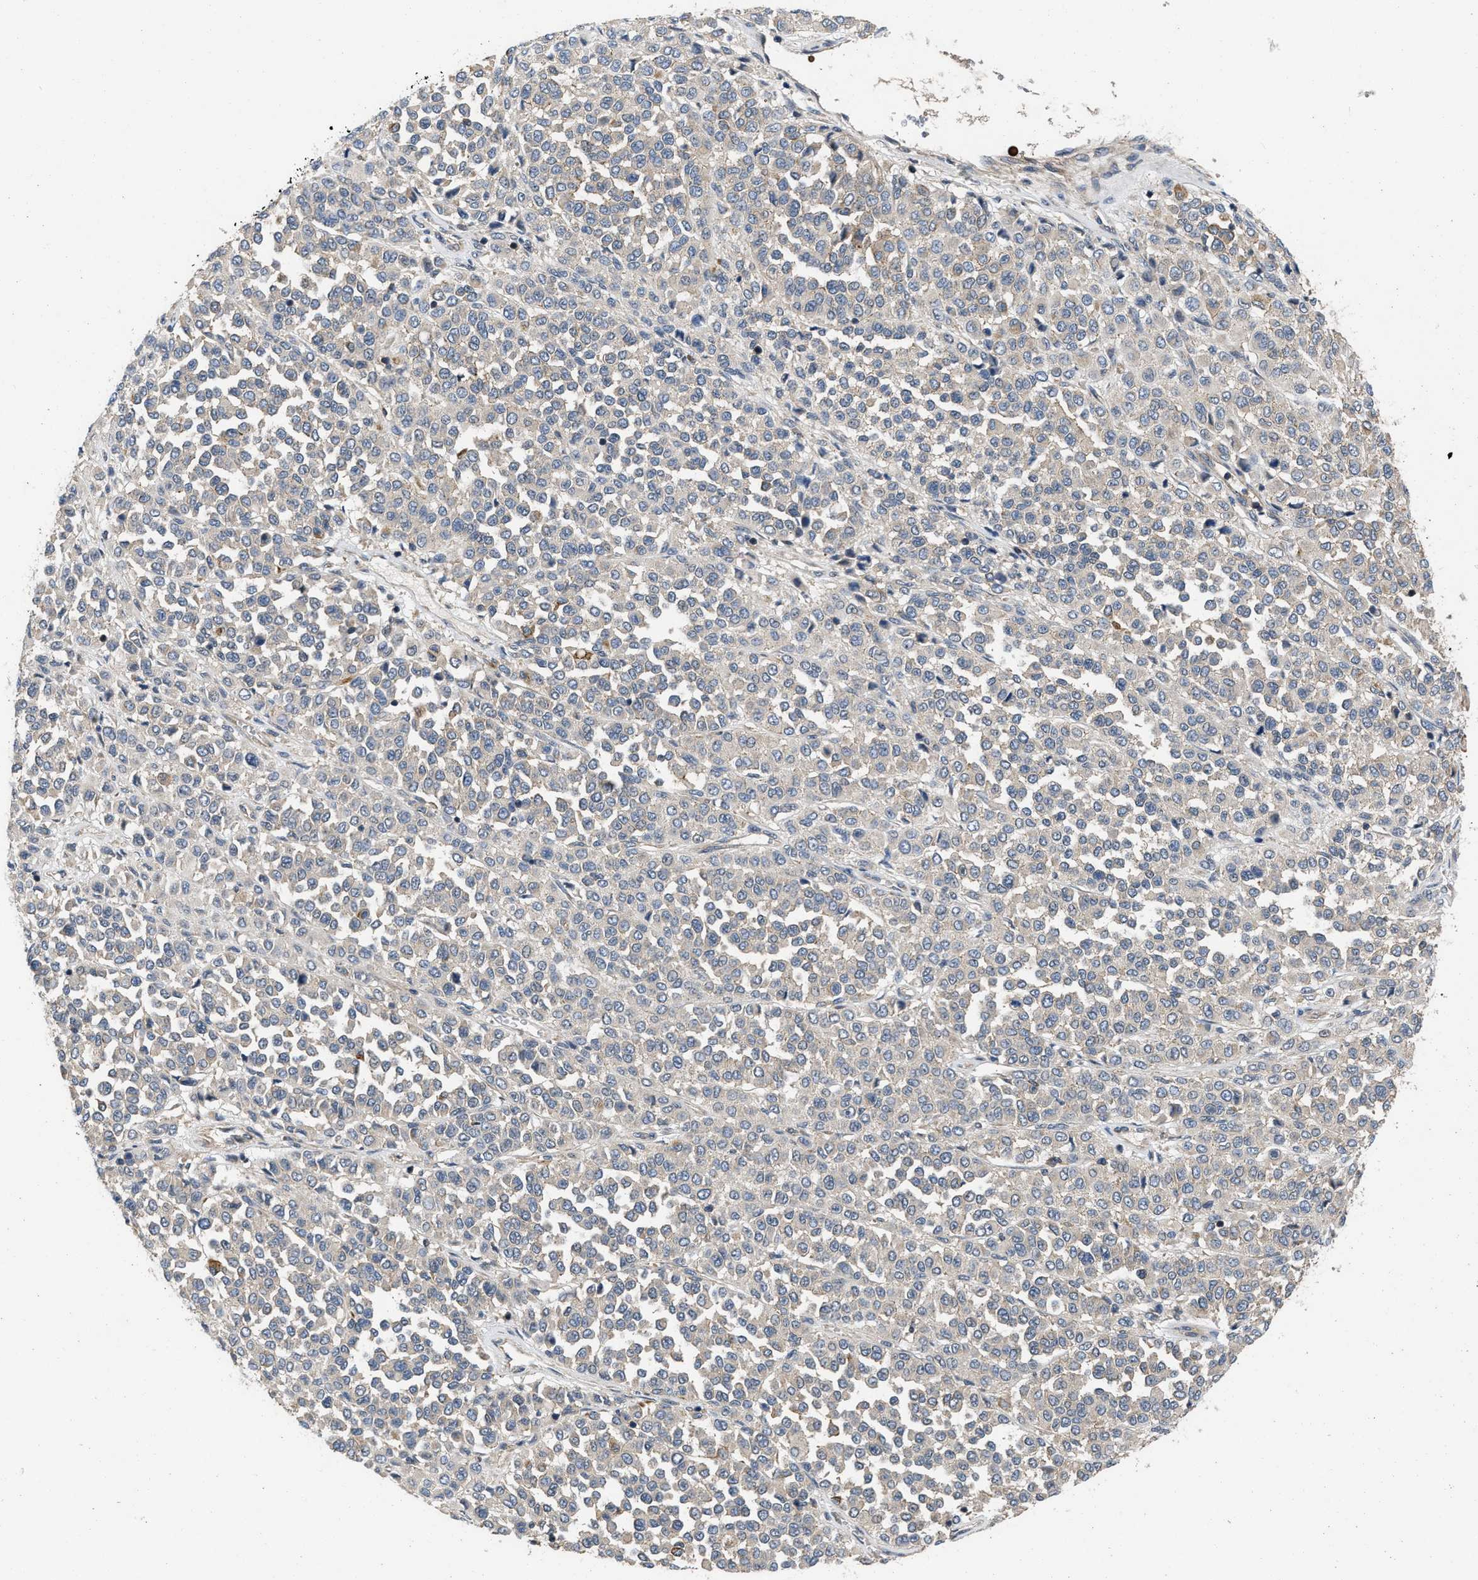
{"staining": {"intensity": "negative", "quantity": "none", "location": "none"}, "tissue": "melanoma", "cell_type": "Tumor cells", "image_type": "cancer", "snomed": [{"axis": "morphology", "description": "Malignant melanoma, Metastatic site"}, {"axis": "topography", "description": "Pancreas"}], "caption": "IHC photomicrograph of human melanoma stained for a protein (brown), which displays no positivity in tumor cells.", "gene": "PRDM14", "patient": {"sex": "female", "age": 30}}